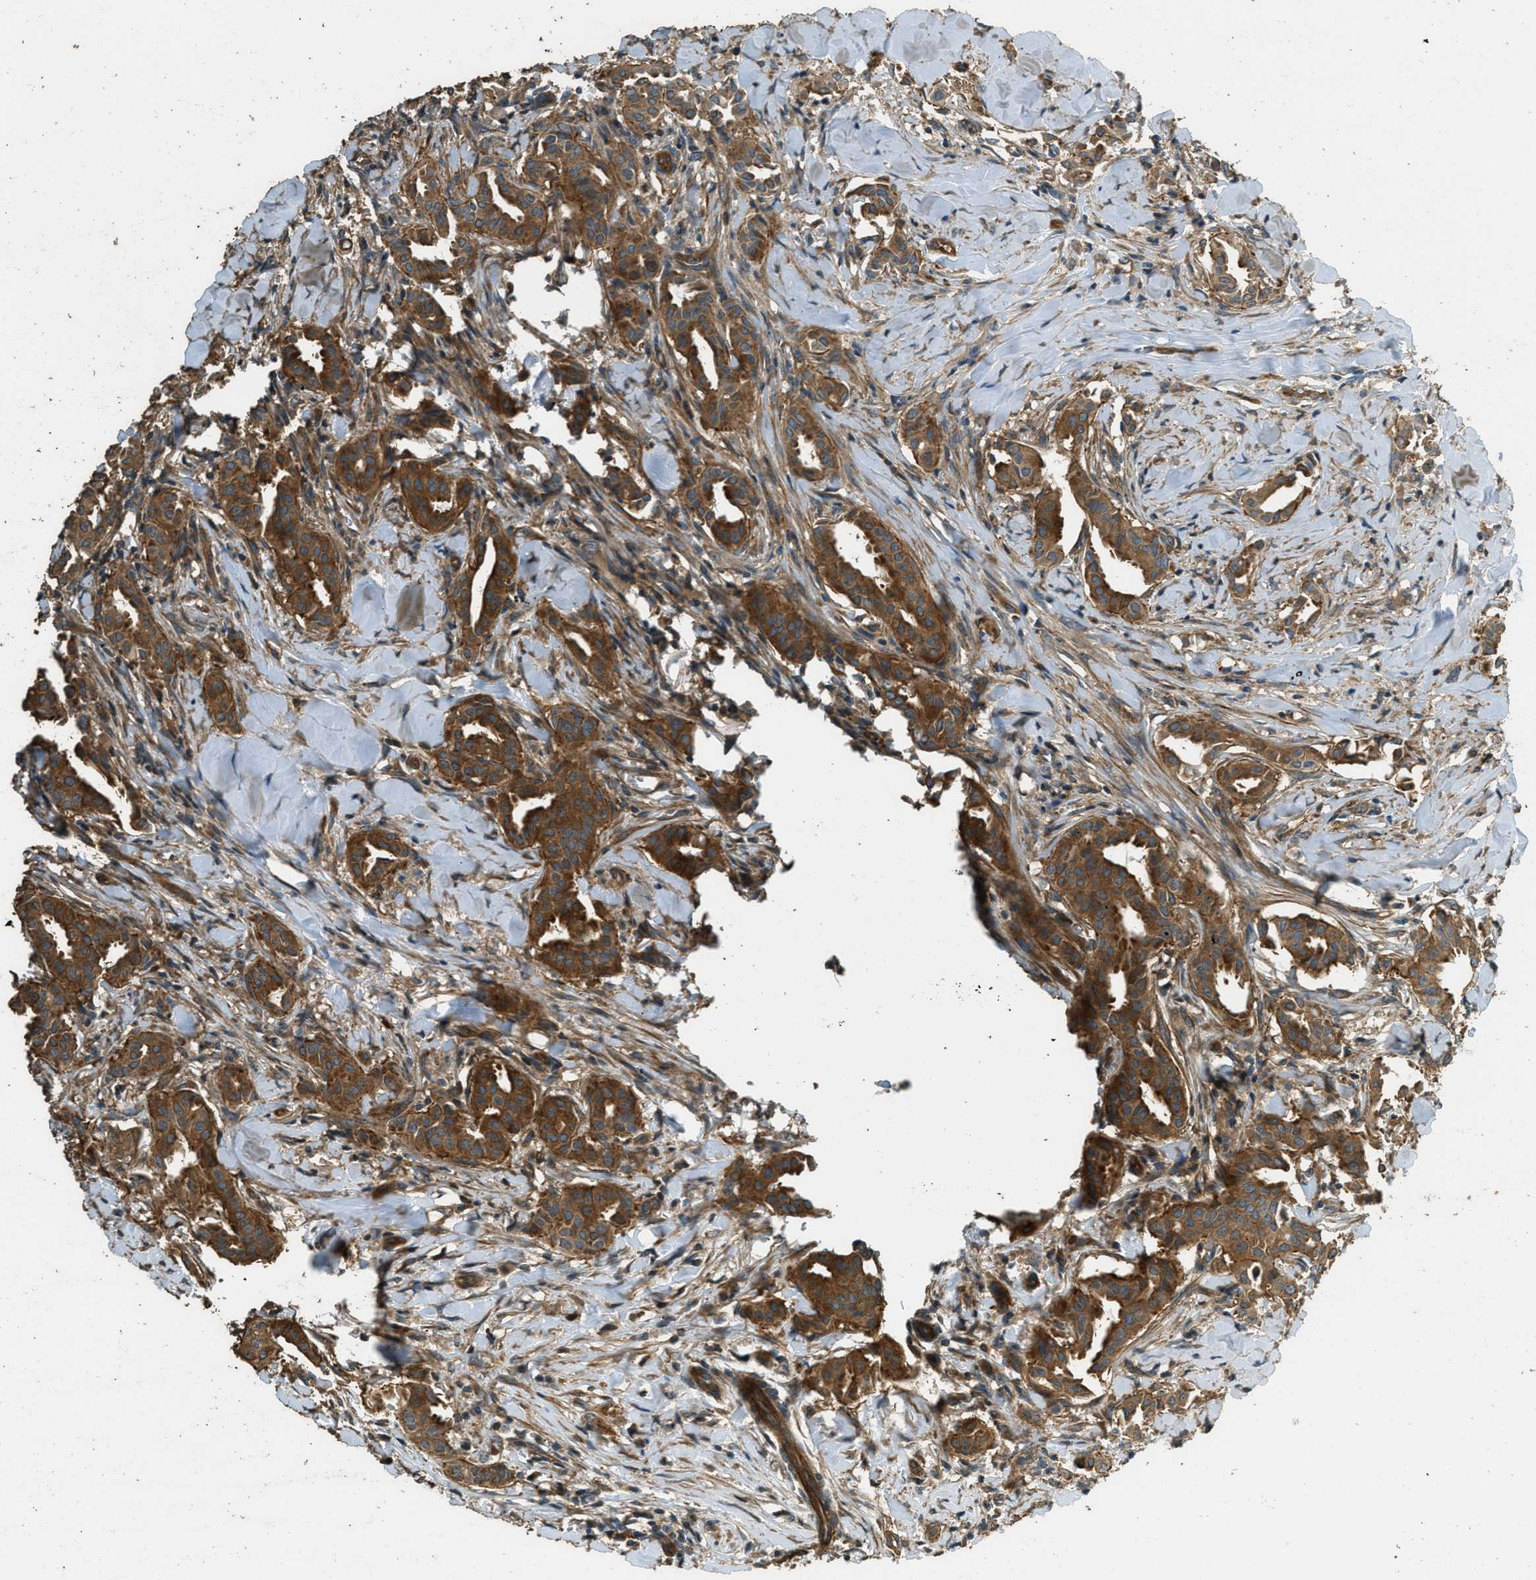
{"staining": {"intensity": "strong", "quantity": ">75%", "location": "cytoplasmic/membranous"}, "tissue": "head and neck cancer", "cell_type": "Tumor cells", "image_type": "cancer", "snomed": [{"axis": "morphology", "description": "Adenocarcinoma, NOS"}, {"axis": "topography", "description": "Salivary gland"}, {"axis": "topography", "description": "Head-Neck"}], "caption": "Strong cytoplasmic/membranous expression for a protein is present in approximately >75% of tumor cells of head and neck adenocarcinoma using IHC.", "gene": "MARS1", "patient": {"sex": "female", "age": 59}}